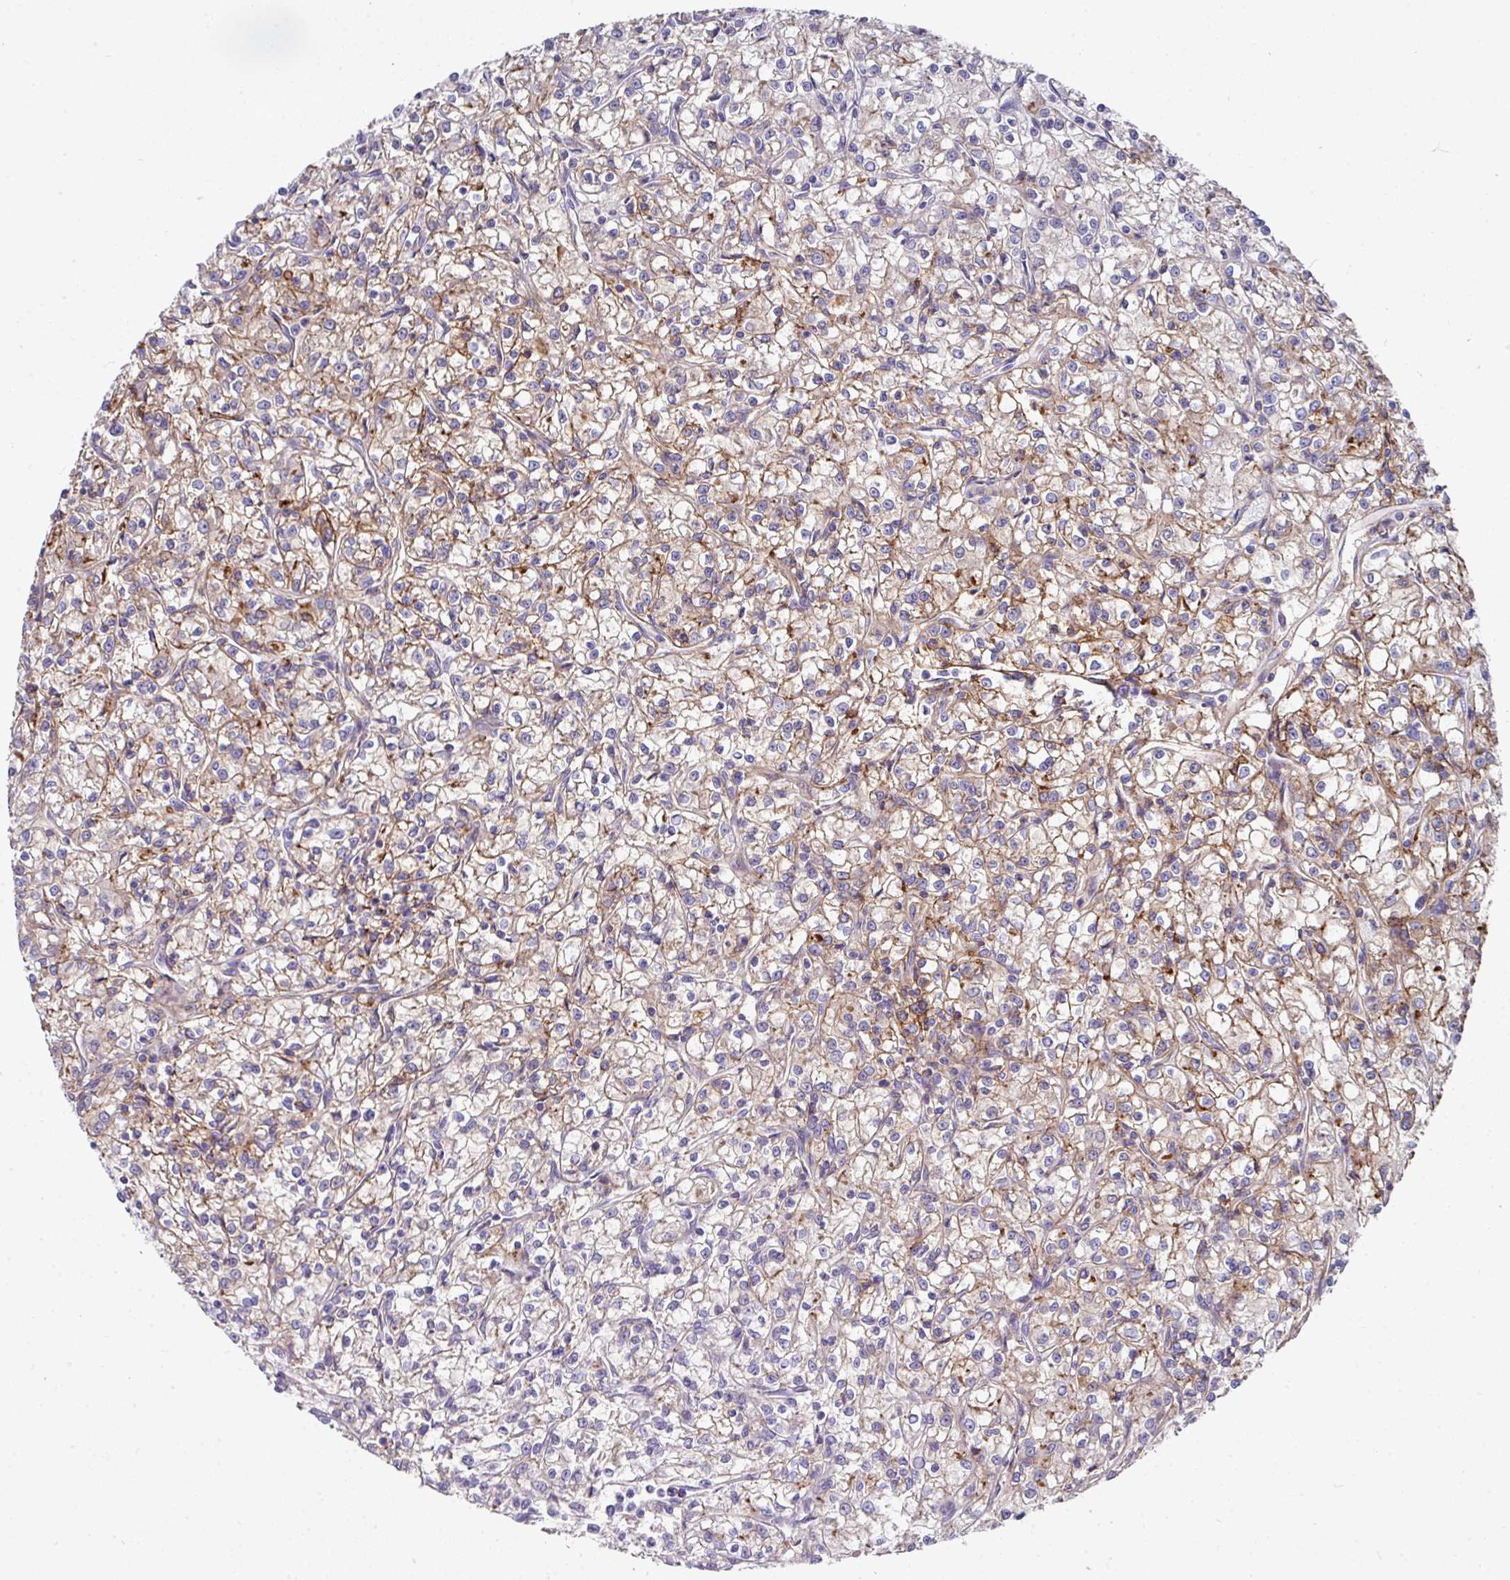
{"staining": {"intensity": "moderate", "quantity": "25%-75%", "location": "cytoplasmic/membranous"}, "tissue": "renal cancer", "cell_type": "Tumor cells", "image_type": "cancer", "snomed": [{"axis": "morphology", "description": "Adenocarcinoma, NOS"}, {"axis": "topography", "description": "Kidney"}], "caption": "Tumor cells display medium levels of moderate cytoplasmic/membranous staining in approximately 25%-75% of cells in human renal cancer.", "gene": "CLDN1", "patient": {"sex": "female", "age": 59}}